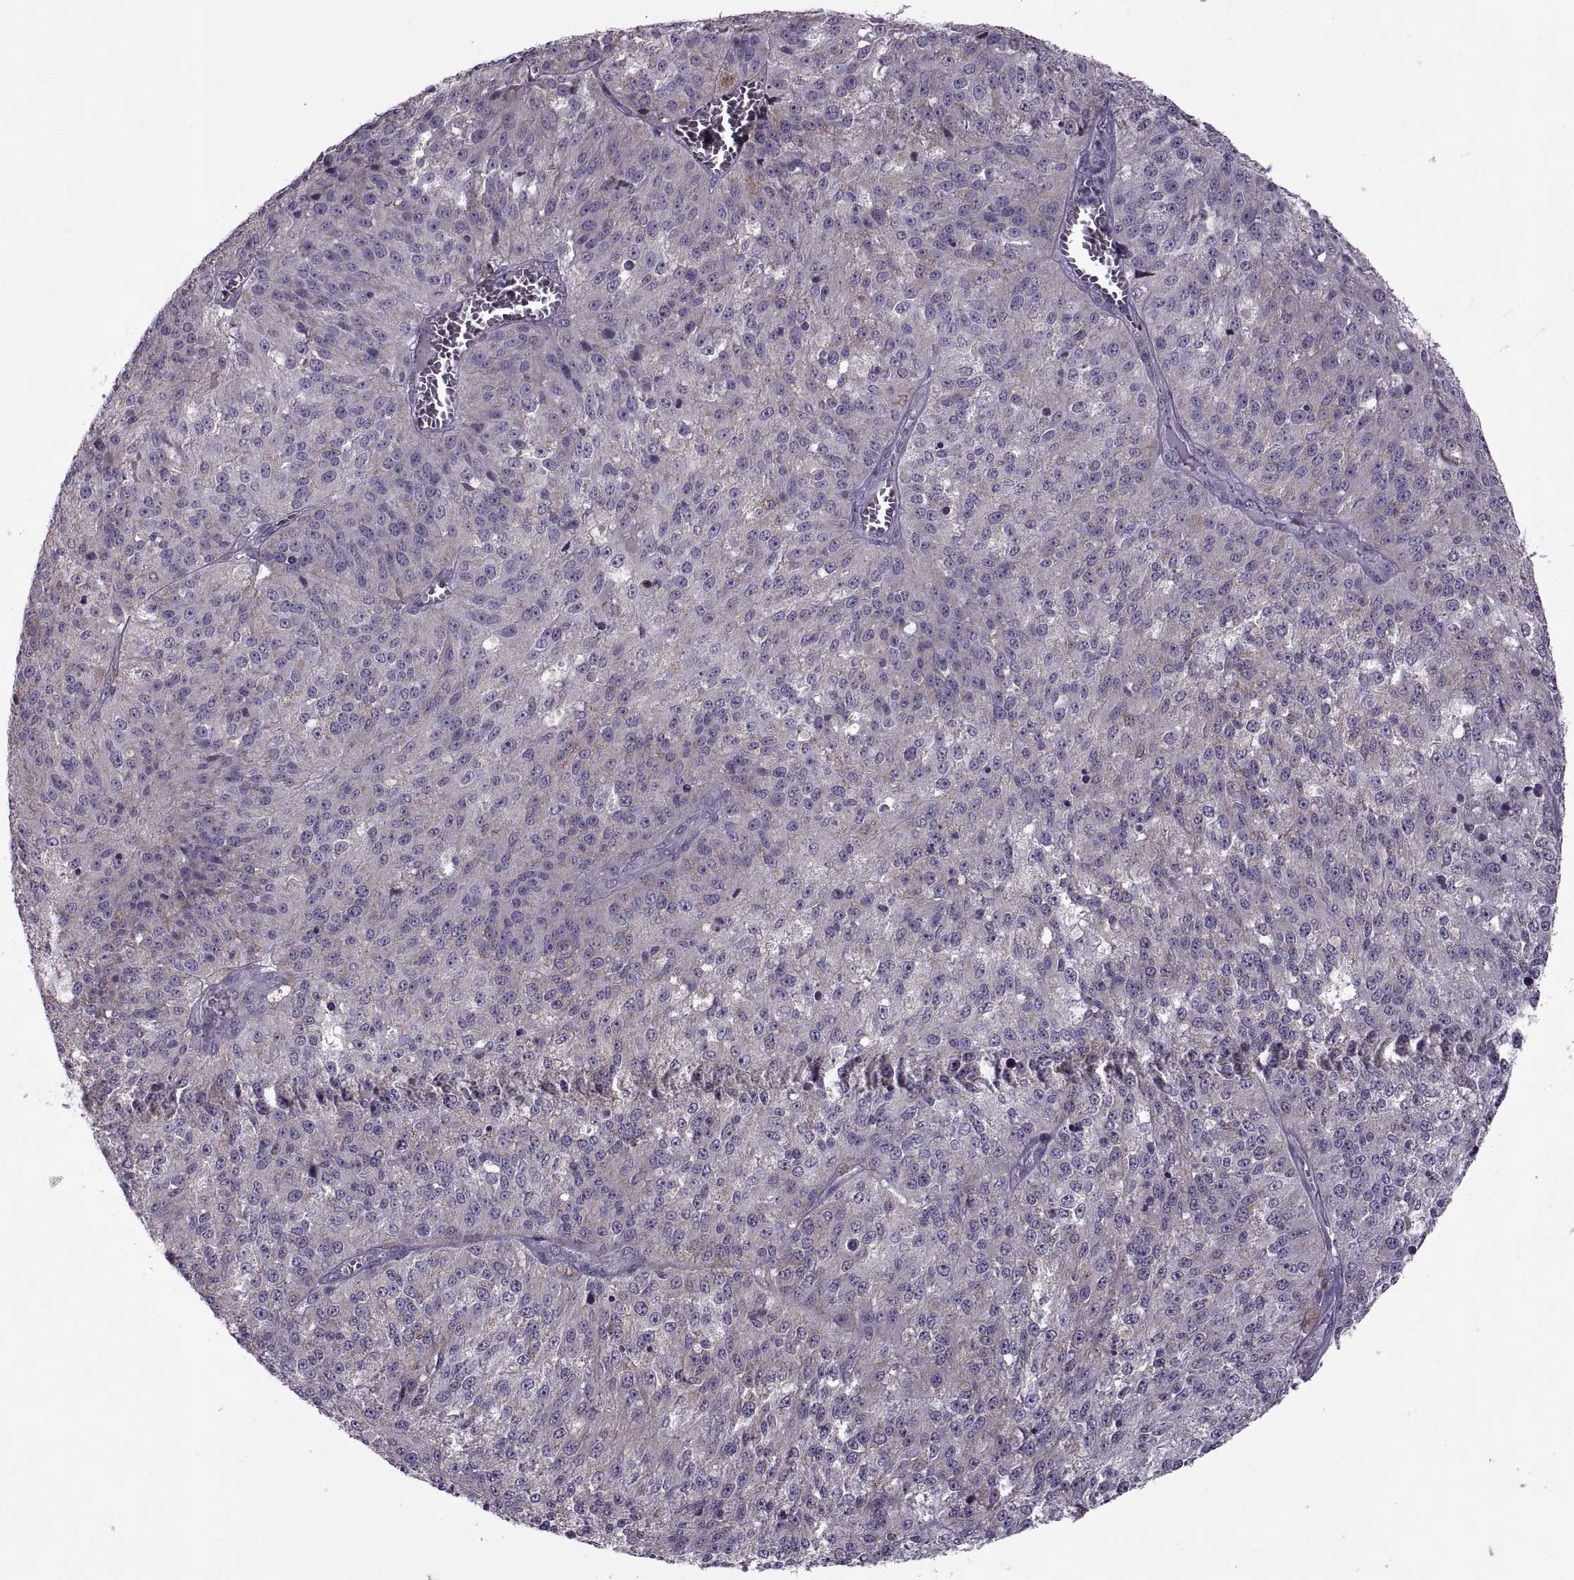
{"staining": {"intensity": "negative", "quantity": "none", "location": "none"}, "tissue": "melanoma", "cell_type": "Tumor cells", "image_type": "cancer", "snomed": [{"axis": "morphology", "description": "Malignant melanoma, Metastatic site"}, {"axis": "topography", "description": "Lymph node"}], "caption": "A high-resolution photomicrograph shows IHC staining of malignant melanoma (metastatic site), which displays no significant staining in tumor cells. Nuclei are stained in blue.", "gene": "PABPC1", "patient": {"sex": "female", "age": 64}}